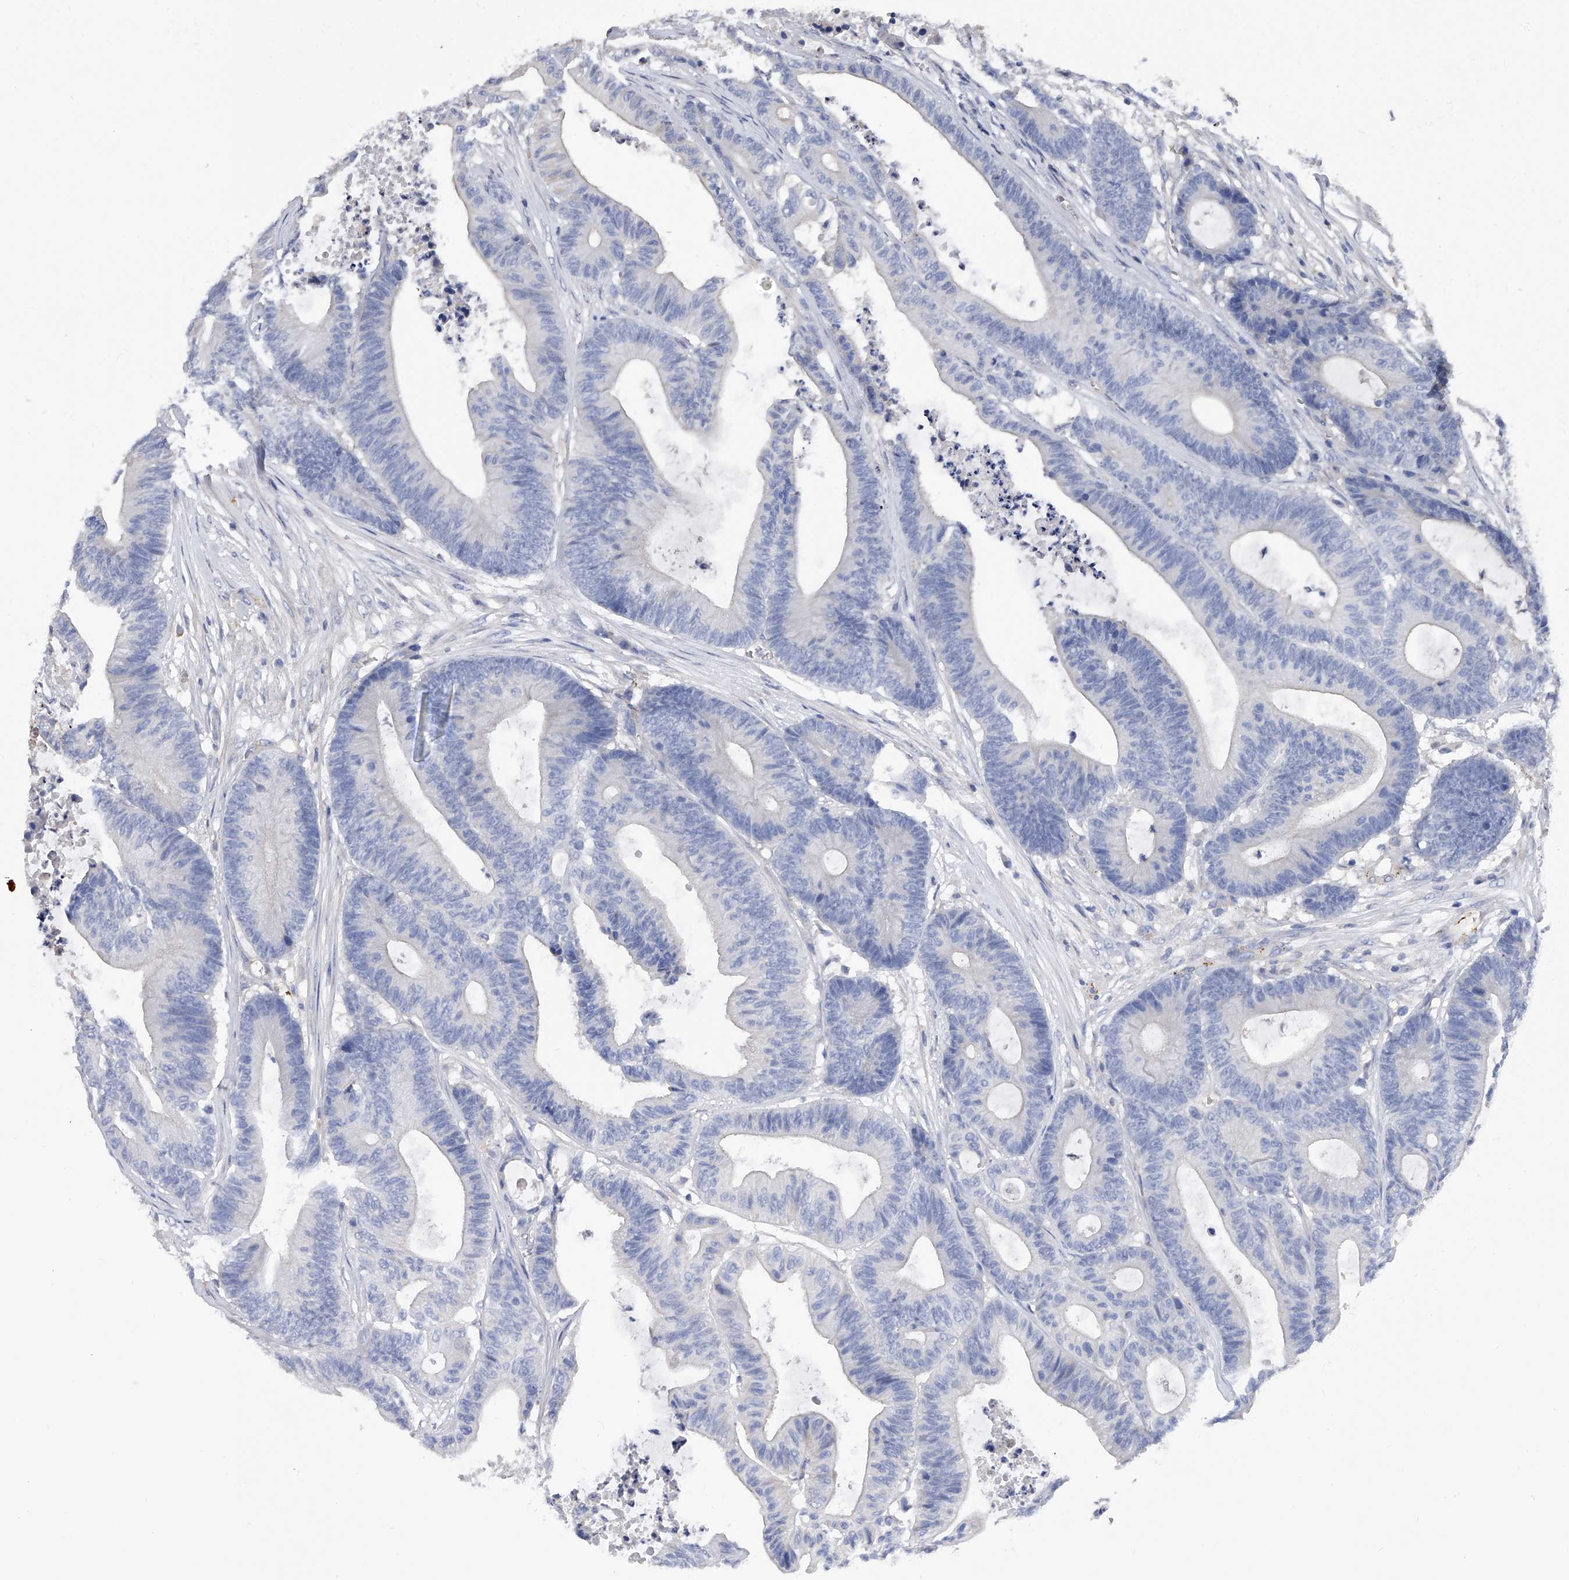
{"staining": {"intensity": "negative", "quantity": "none", "location": "none"}, "tissue": "colorectal cancer", "cell_type": "Tumor cells", "image_type": "cancer", "snomed": [{"axis": "morphology", "description": "Adenocarcinoma, NOS"}, {"axis": "topography", "description": "Colon"}], "caption": "Immunohistochemistry of human adenocarcinoma (colorectal) exhibits no staining in tumor cells.", "gene": "RWDD2A", "patient": {"sex": "female", "age": 84}}